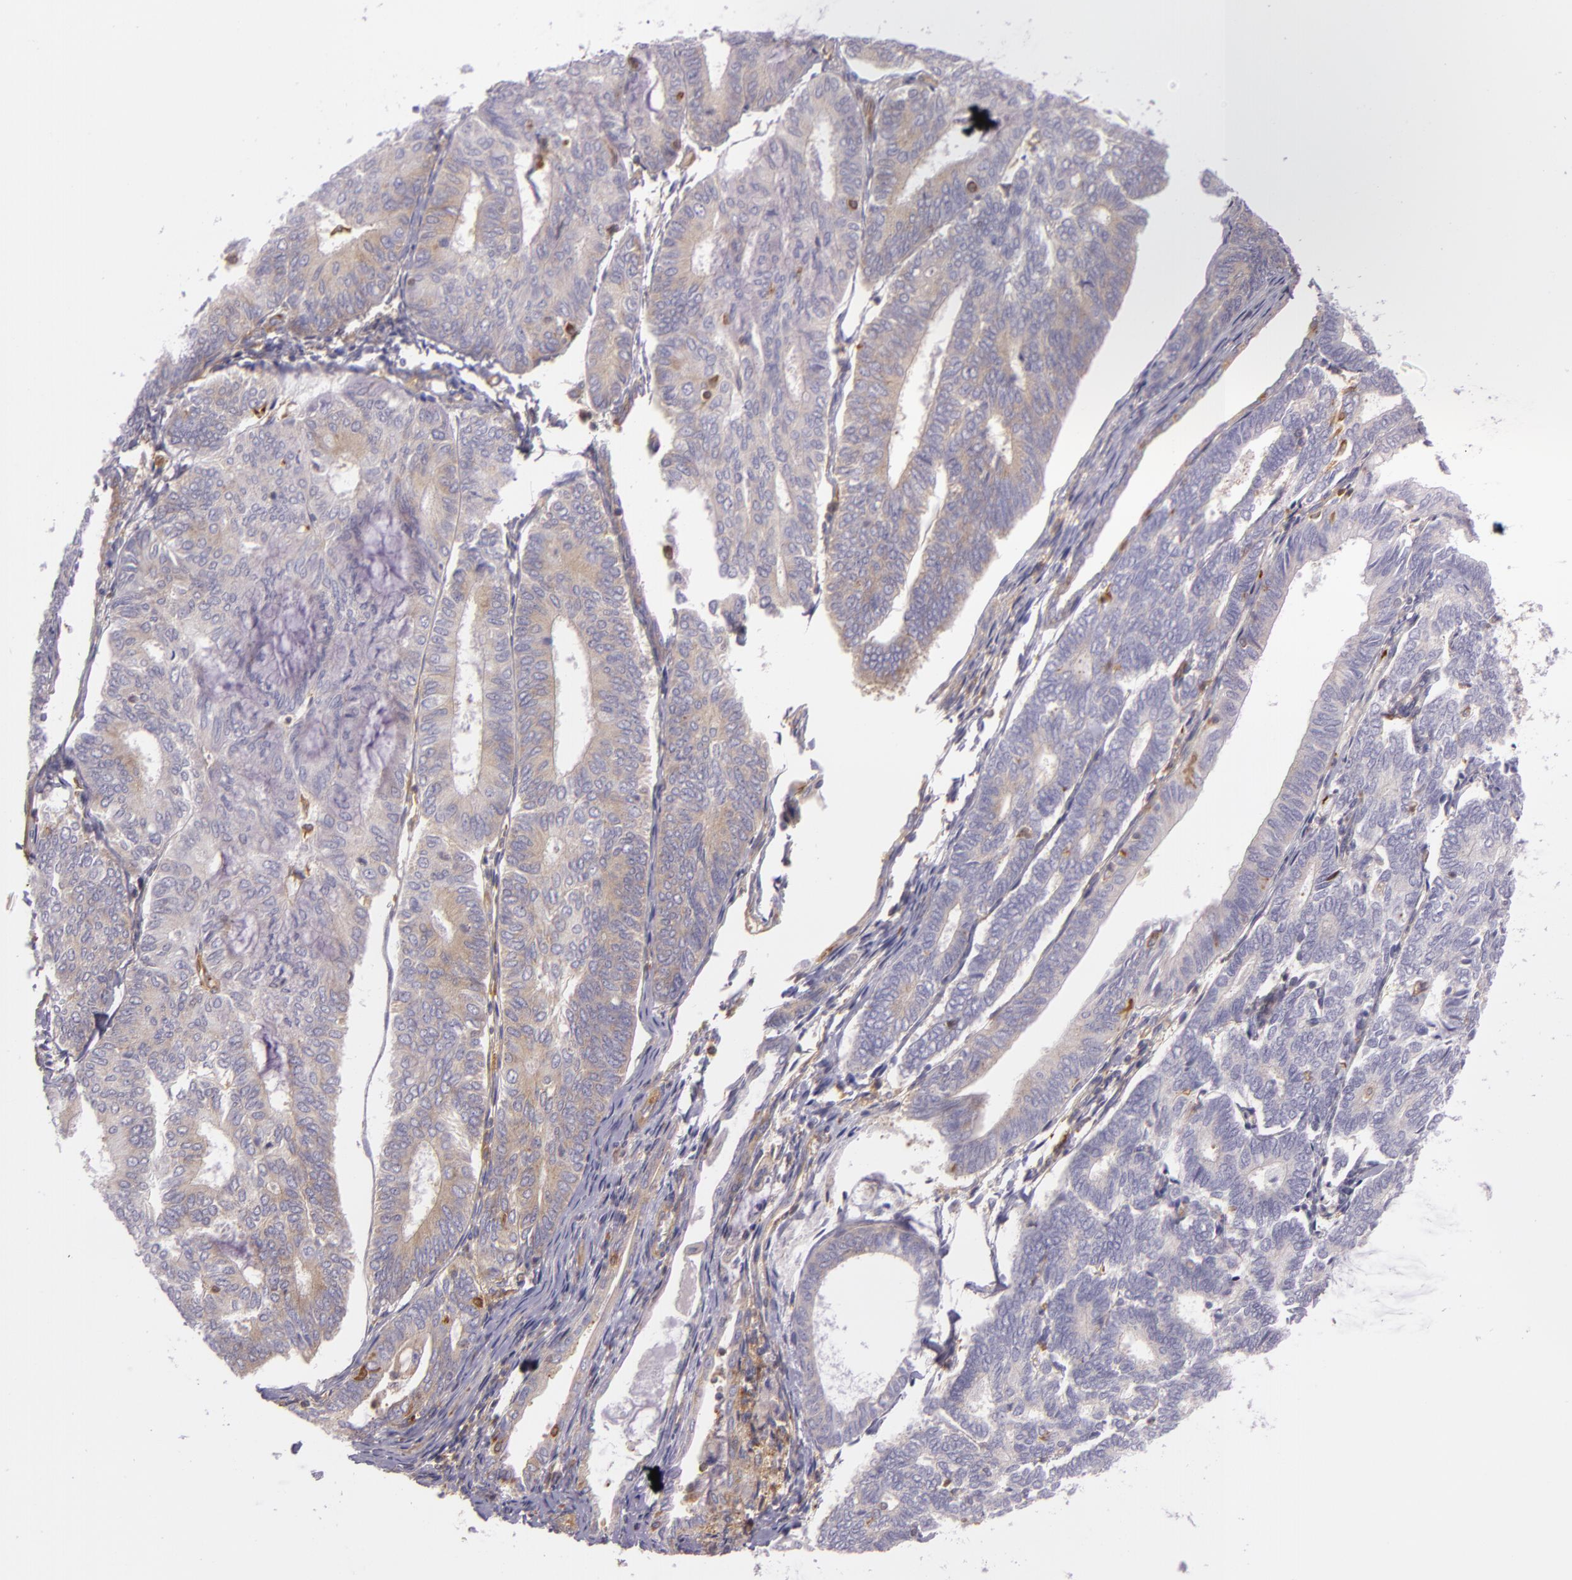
{"staining": {"intensity": "weak", "quantity": ">75%", "location": "cytoplasmic/membranous"}, "tissue": "endometrial cancer", "cell_type": "Tumor cells", "image_type": "cancer", "snomed": [{"axis": "morphology", "description": "Adenocarcinoma, NOS"}, {"axis": "topography", "description": "Endometrium"}], "caption": "About >75% of tumor cells in endometrial cancer exhibit weak cytoplasmic/membranous protein expression as visualized by brown immunohistochemical staining.", "gene": "TLN1", "patient": {"sex": "female", "age": 59}}